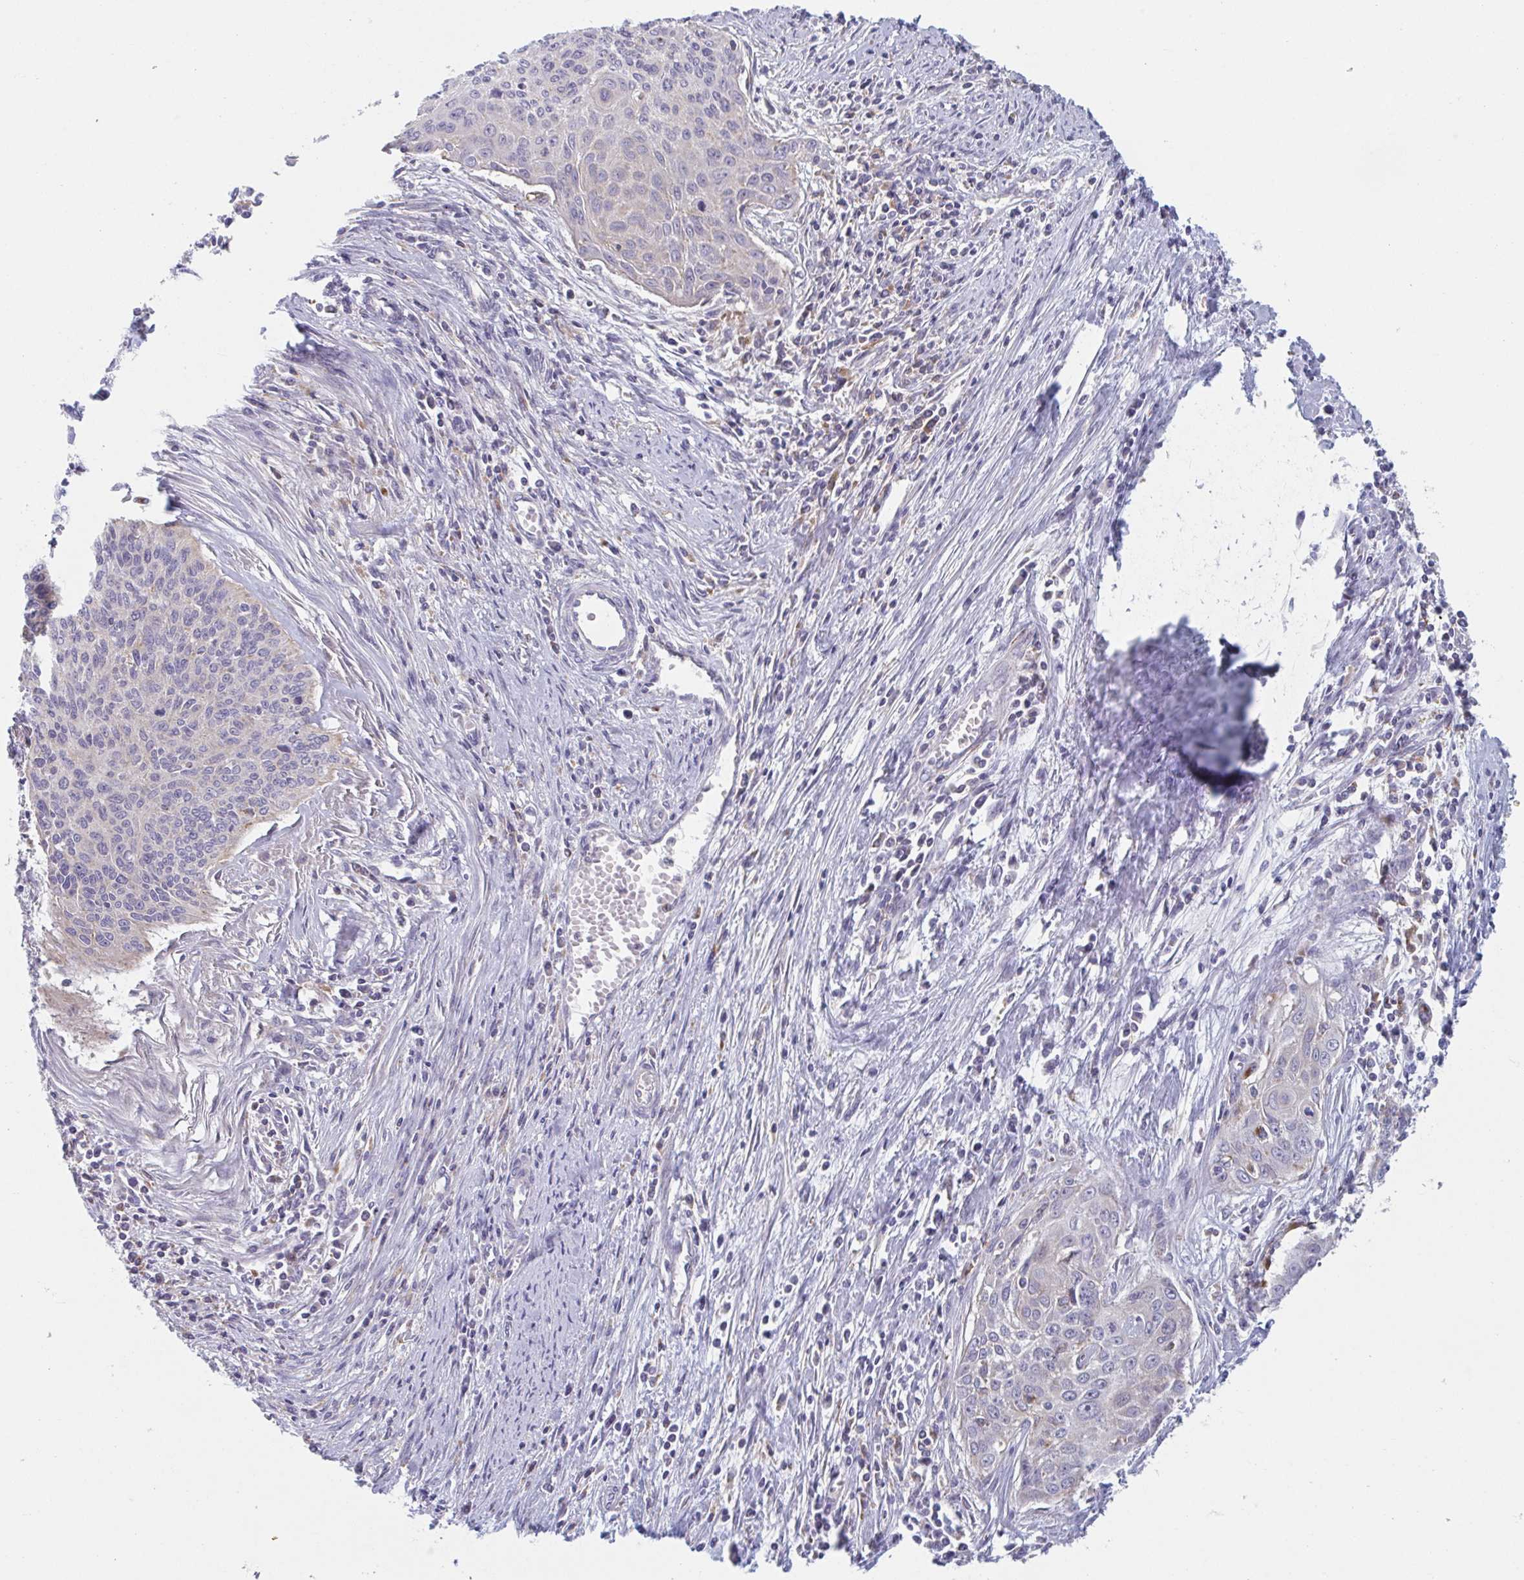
{"staining": {"intensity": "negative", "quantity": "none", "location": "none"}, "tissue": "cervical cancer", "cell_type": "Tumor cells", "image_type": "cancer", "snomed": [{"axis": "morphology", "description": "Squamous cell carcinoma, NOS"}, {"axis": "topography", "description": "Cervix"}], "caption": "This micrograph is of cervical squamous cell carcinoma stained with IHC to label a protein in brown with the nuclei are counter-stained blue. There is no expression in tumor cells.", "gene": "NIPSNAP1", "patient": {"sex": "female", "age": 55}}